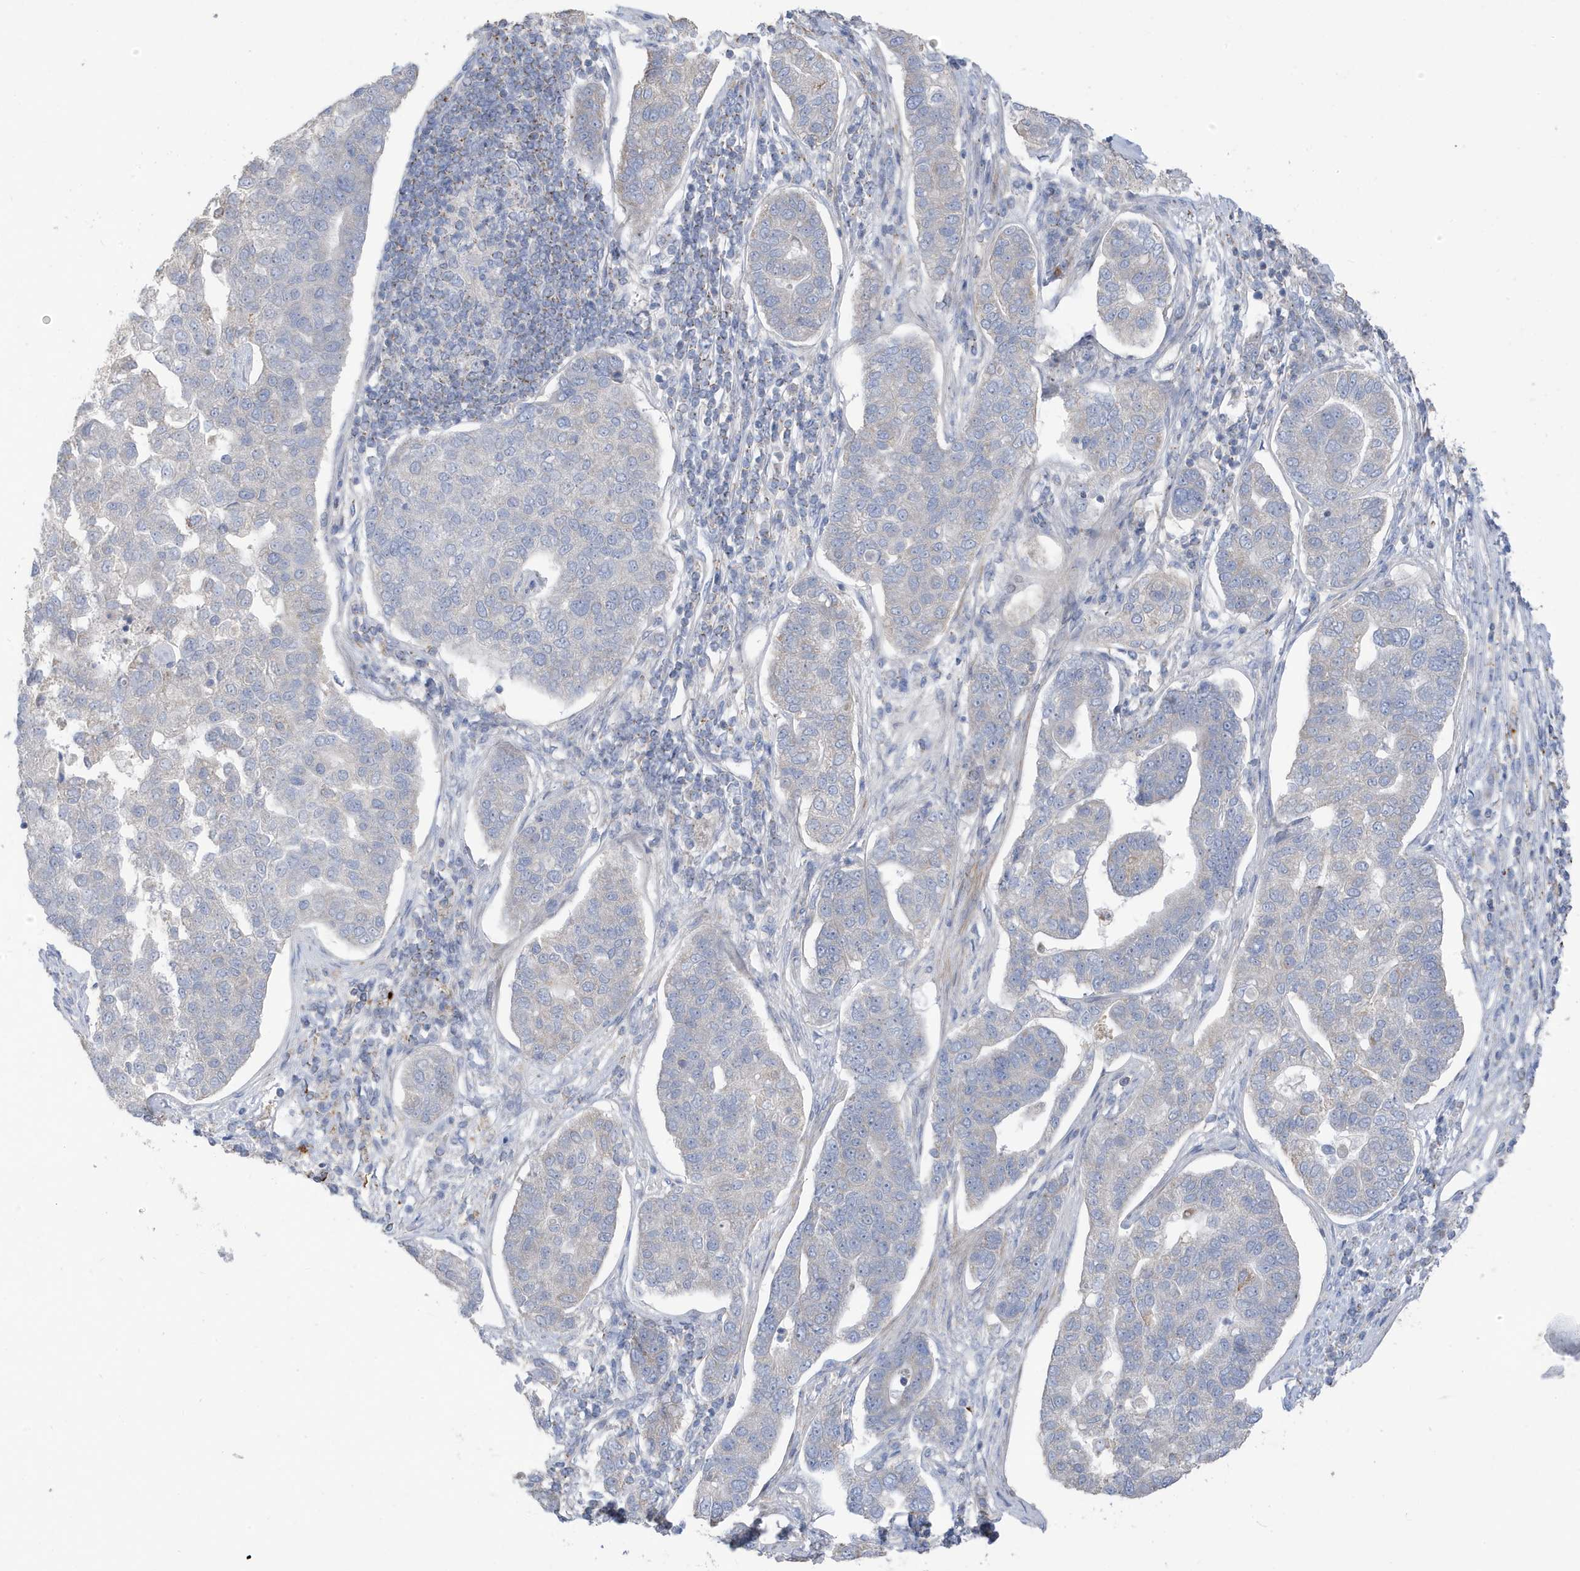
{"staining": {"intensity": "weak", "quantity": "<25%", "location": "cytoplasmic/membranous"}, "tissue": "pancreatic cancer", "cell_type": "Tumor cells", "image_type": "cancer", "snomed": [{"axis": "morphology", "description": "Adenocarcinoma, NOS"}, {"axis": "topography", "description": "Pancreas"}], "caption": "This is an immunohistochemistry (IHC) micrograph of human adenocarcinoma (pancreatic). There is no positivity in tumor cells.", "gene": "ATP13A5", "patient": {"sex": "female", "age": 61}}